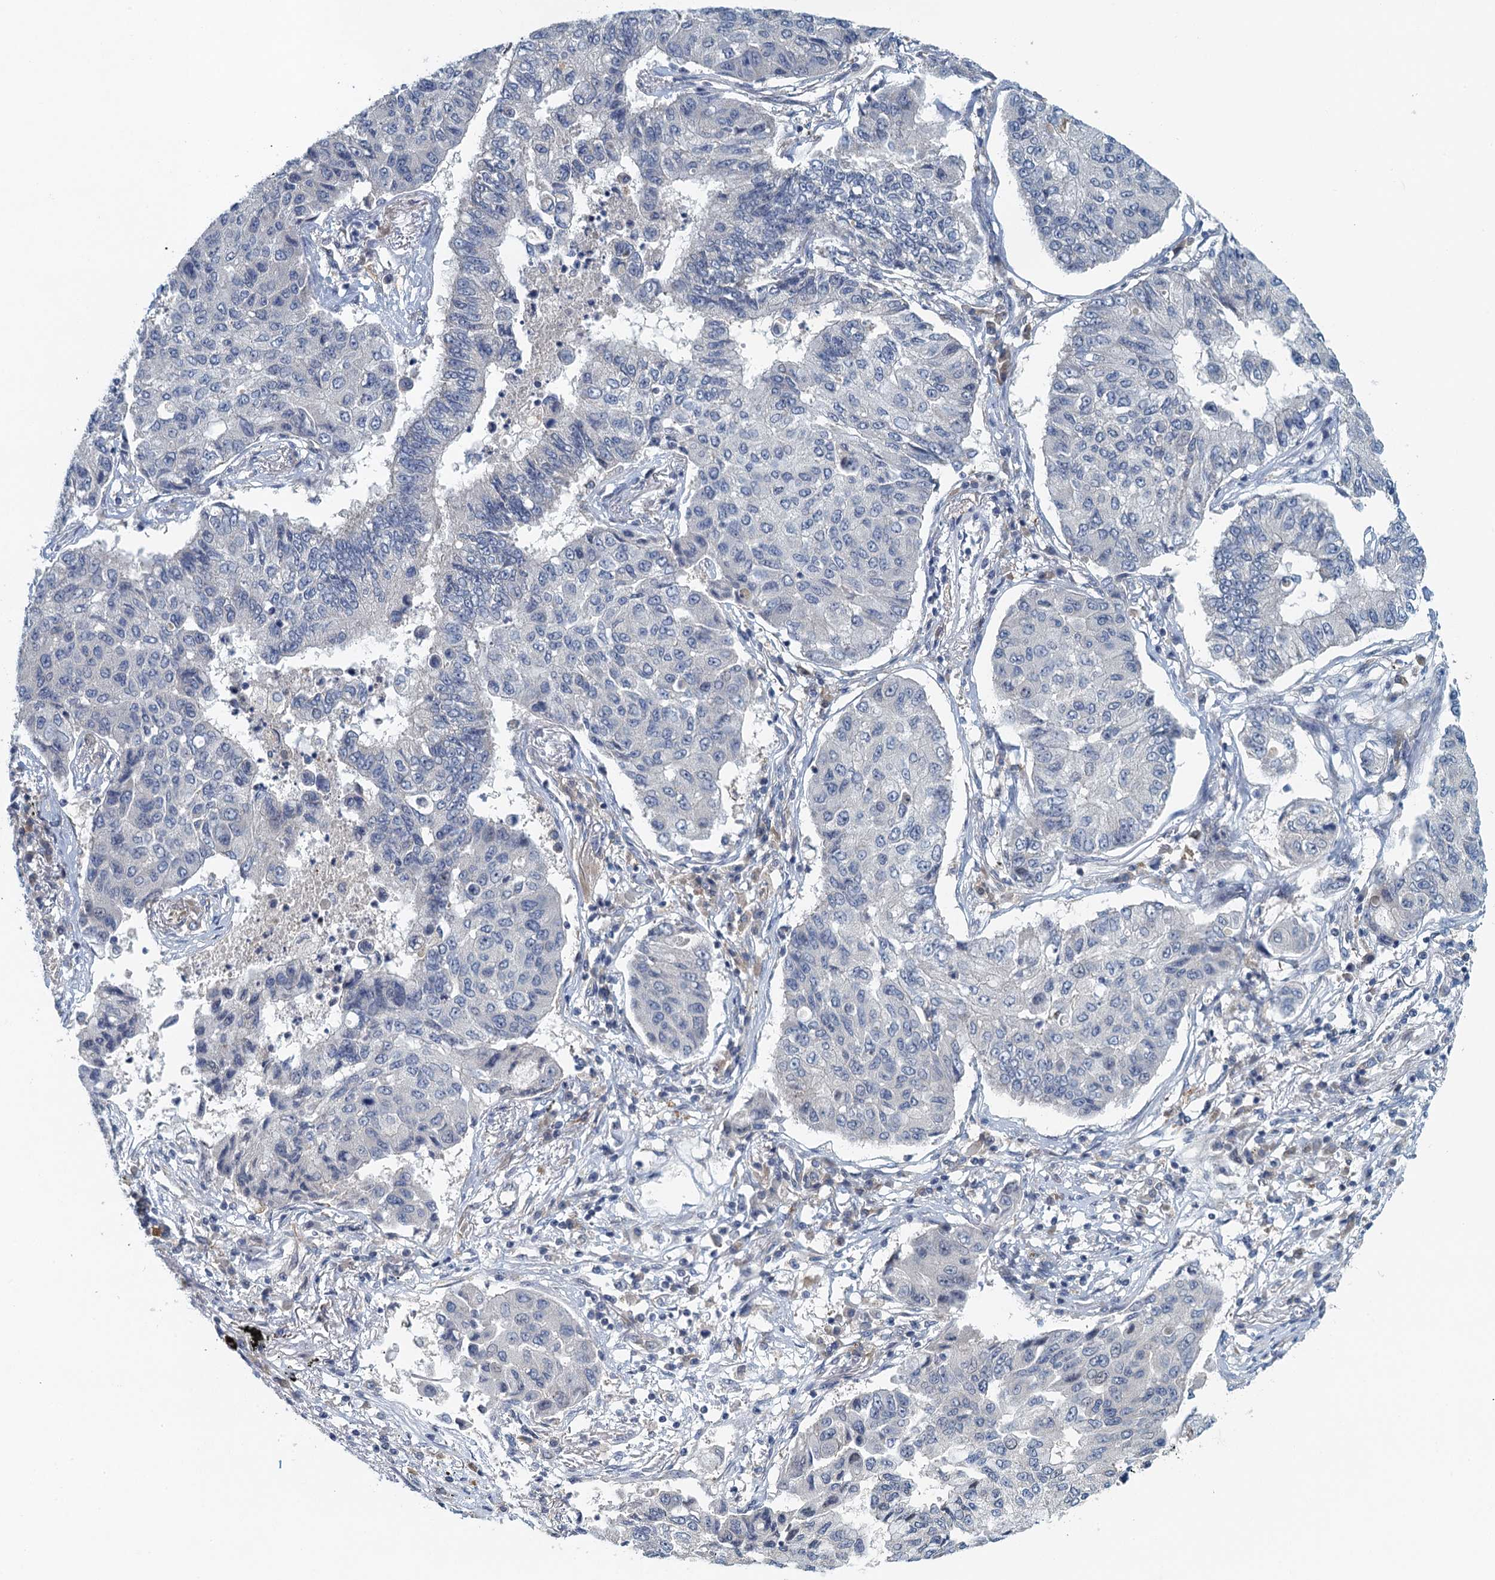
{"staining": {"intensity": "negative", "quantity": "none", "location": "none"}, "tissue": "lung cancer", "cell_type": "Tumor cells", "image_type": "cancer", "snomed": [{"axis": "morphology", "description": "Squamous cell carcinoma, NOS"}, {"axis": "topography", "description": "Lung"}], "caption": "Tumor cells show no significant expression in lung squamous cell carcinoma.", "gene": "NCKAP1L", "patient": {"sex": "male", "age": 74}}